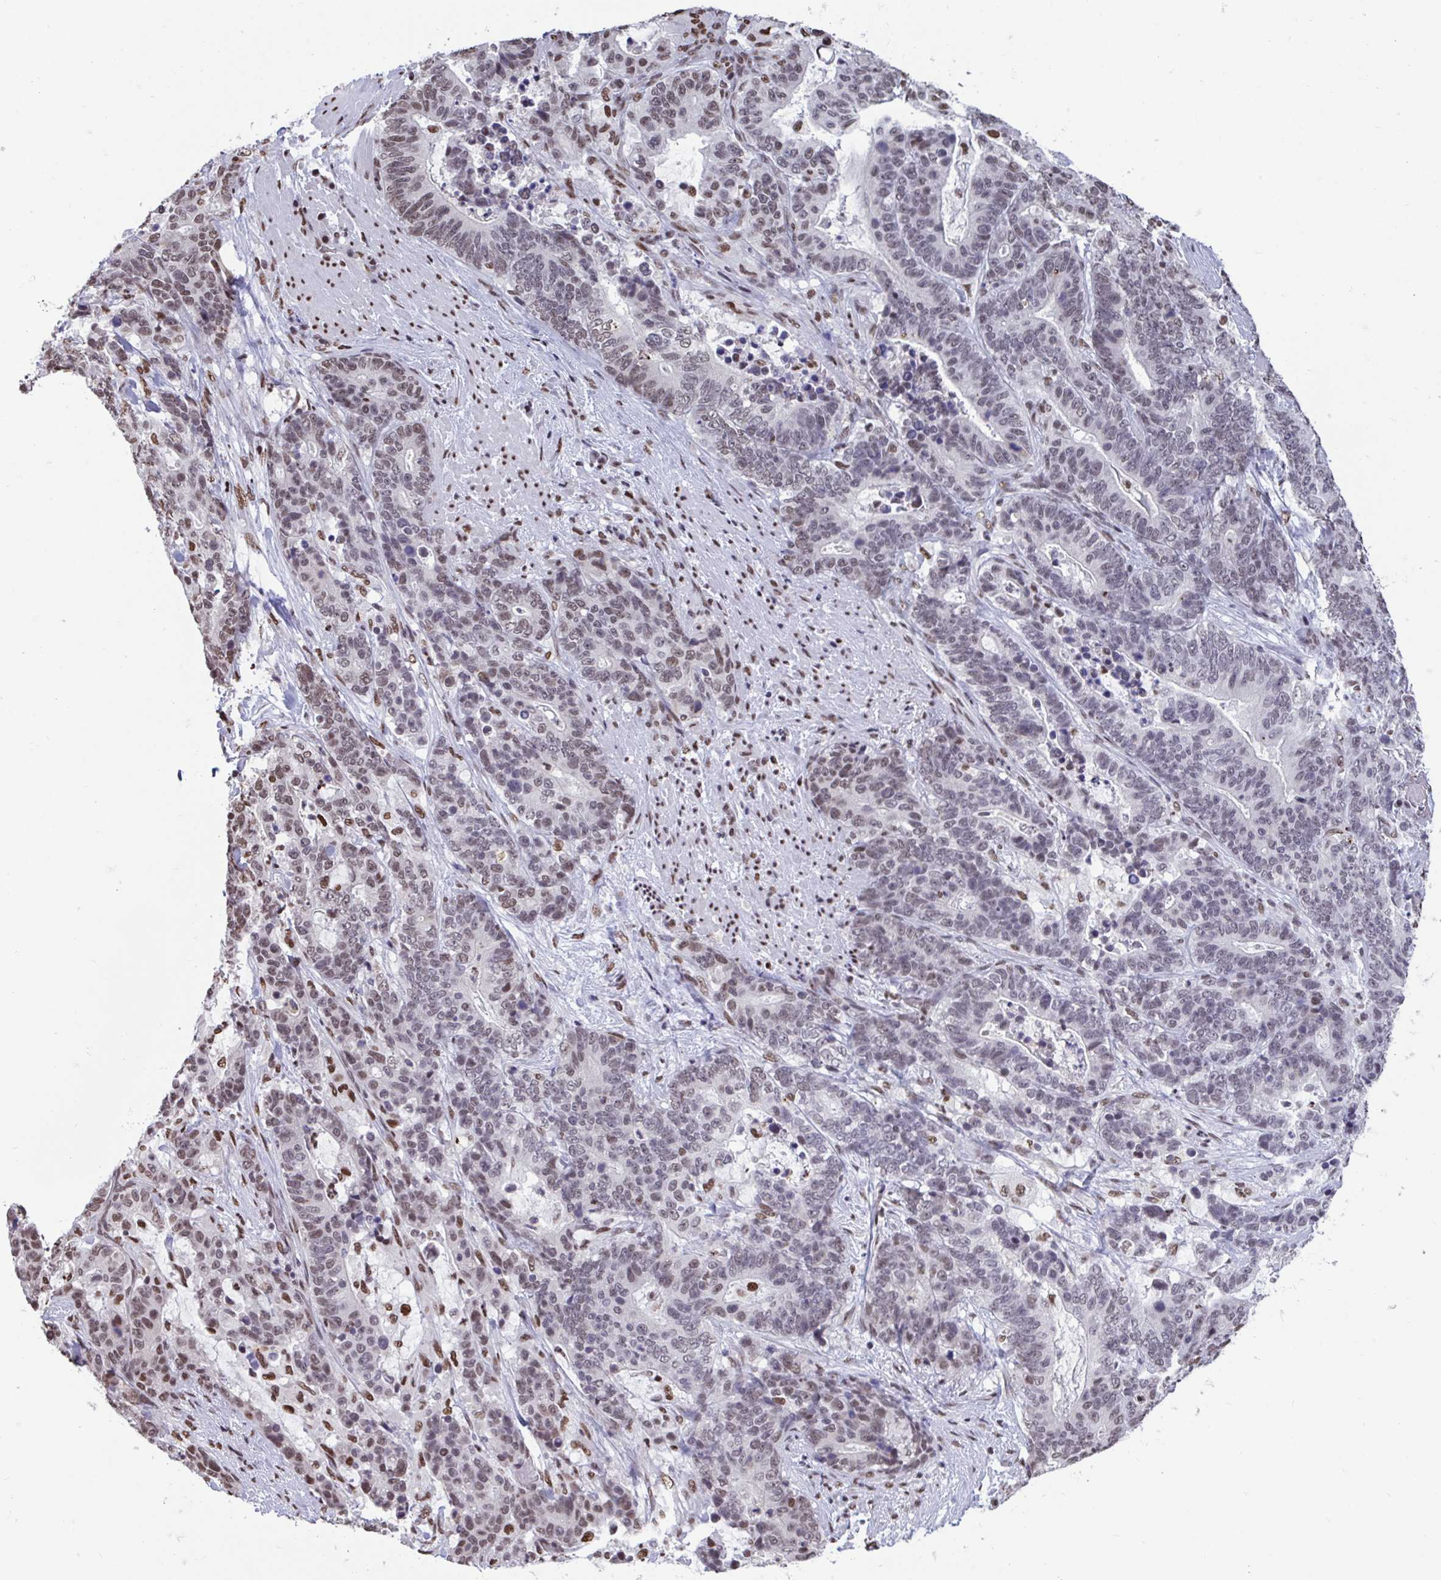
{"staining": {"intensity": "moderate", "quantity": "<25%", "location": "nuclear"}, "tissue": "stomach cancer", "cell_type": "Tumor cells", "image_type": "cancer", "snomed": [{"axis": "morphology", "description": "Normal tissue, NOS"}, {"axis": "morphology", "description": "Adenocarcinoma, NOS"}, {"axis": "topography", "description": "Stomach"}], "caption": "There is low levels of moderate nuclear expression in tumor cells of adenocarcinoma (stomach), as demonstrated by immunohistochemical staining (brown color).", "gene": "HNRNPDL", "patient": {"sex": "female", "age": 64}}